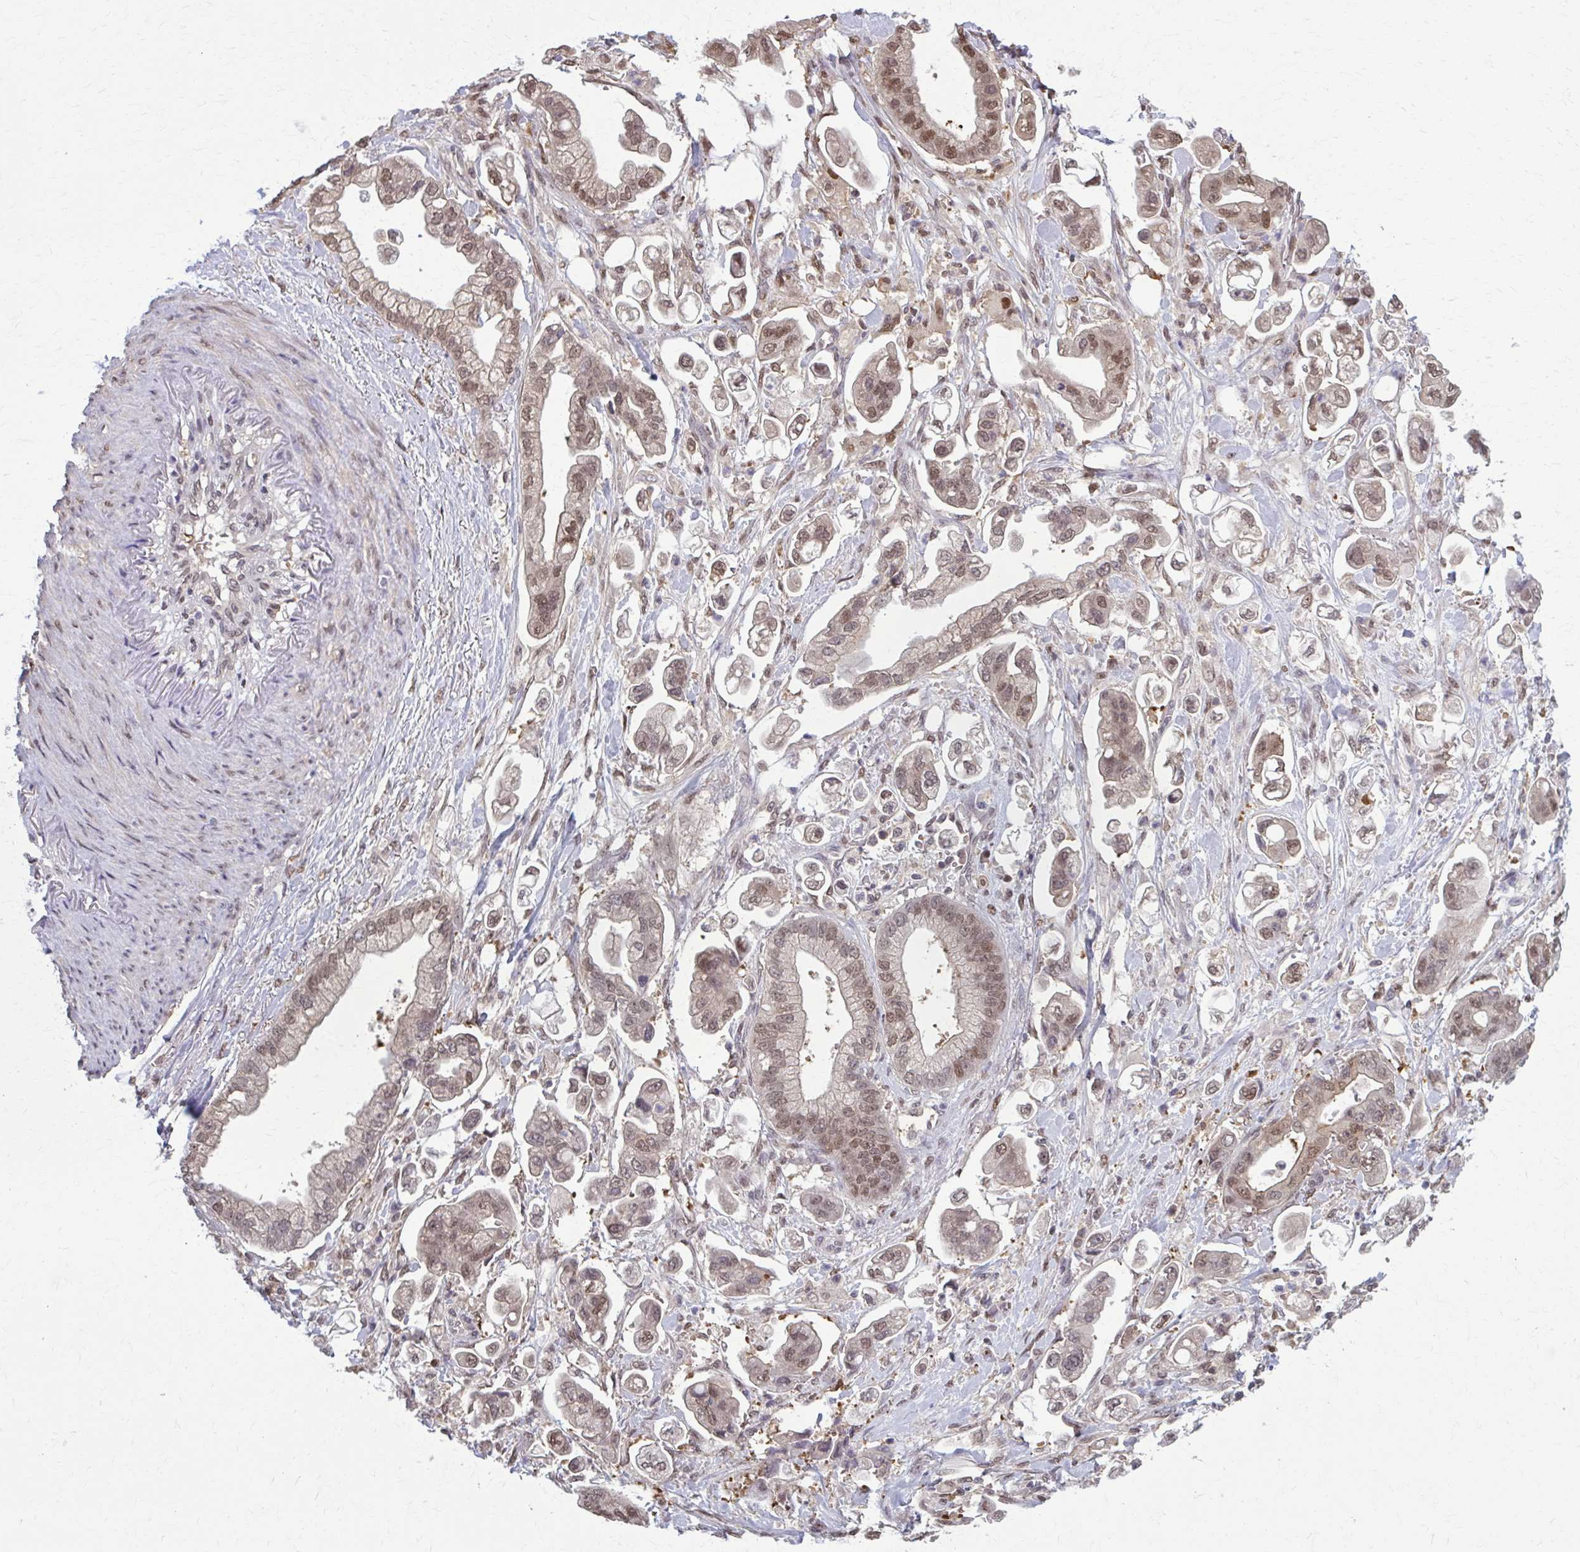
{"staining": {"intensity": "moderate", "quantity": ">75%", "location": "nuclear"}, "tissue": "stomach cancer", "cell_type": "Tumor cells", "image_type": "cancer", "snomed": [{"axis": "morphology", "description": "Adenocarcinoma, NOS"}, {"axis": "topography", "description": "Stomach"}], "caption": "This micrograph exhibits immunohistochemistry (IHC) staining of adenocarcinoma (stomach), with medium moderate nuclear expression in about >75% of tumor cells.", "gene": "MDH1", "patient": {"sex": "male", "age": 62}}